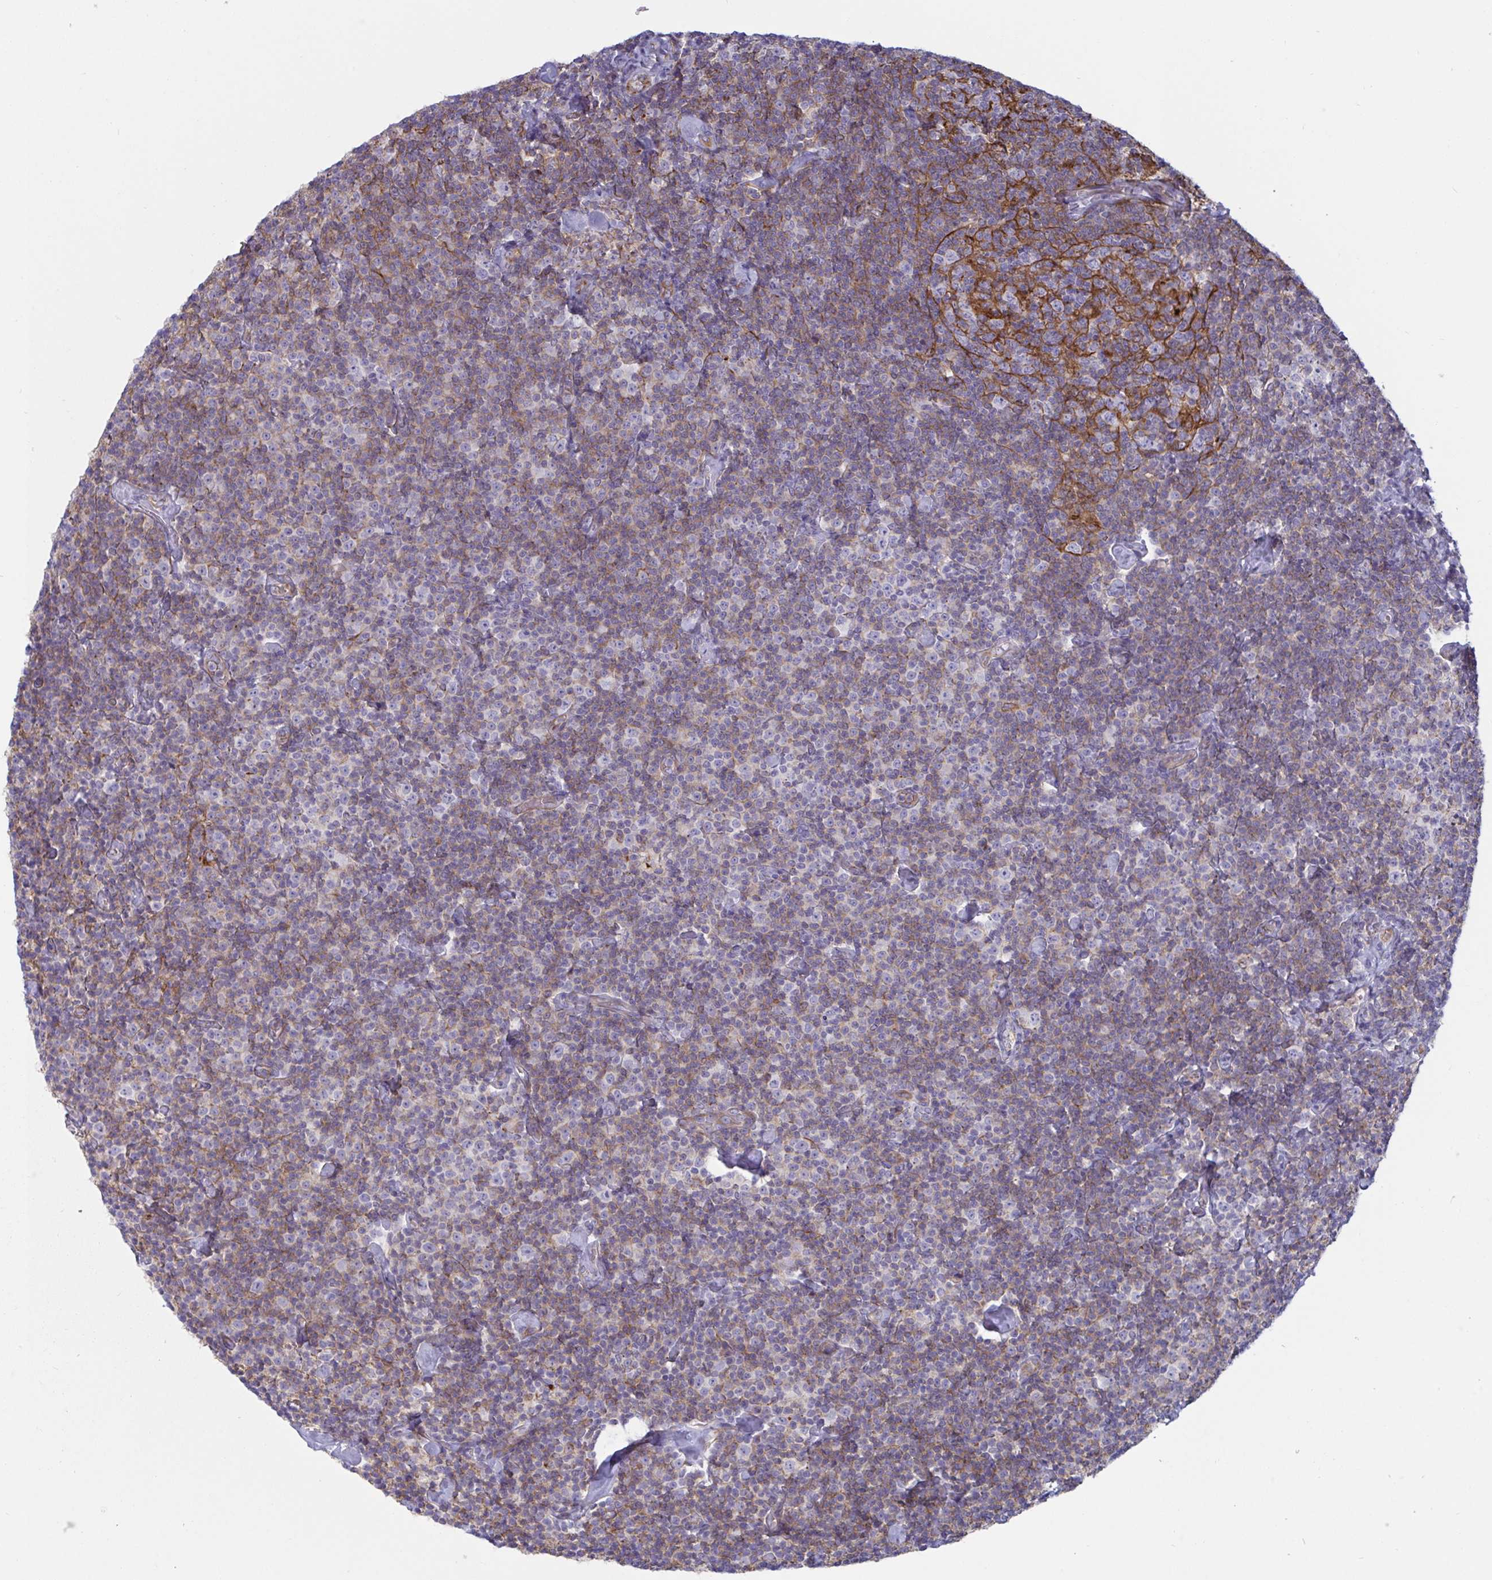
{"staining": {"intensity": "weak", "quantity": "25%-75%", "location": "cytoplasmic/membranous"}, "tissue": "lymphoma", "cell_type": "Tumor cells", "image_type": "cancer", "snomed": [{"axis": "morphology", "description": "Malignant lymphoma, non-Hodgkin's type, Low grade"}, {"axis": "topography", "description": "Lymph node"}], "caption": "Immunohistochemistry (IHC) histopathology image of lymphoma stained for a protein (brown), which shows low levels of weak cytoplasmic/membranous staining in approximately 25%-75% of tumor cells.", "gene": "SLC9A6", "patient": {"sex": "male", "age": 81}}